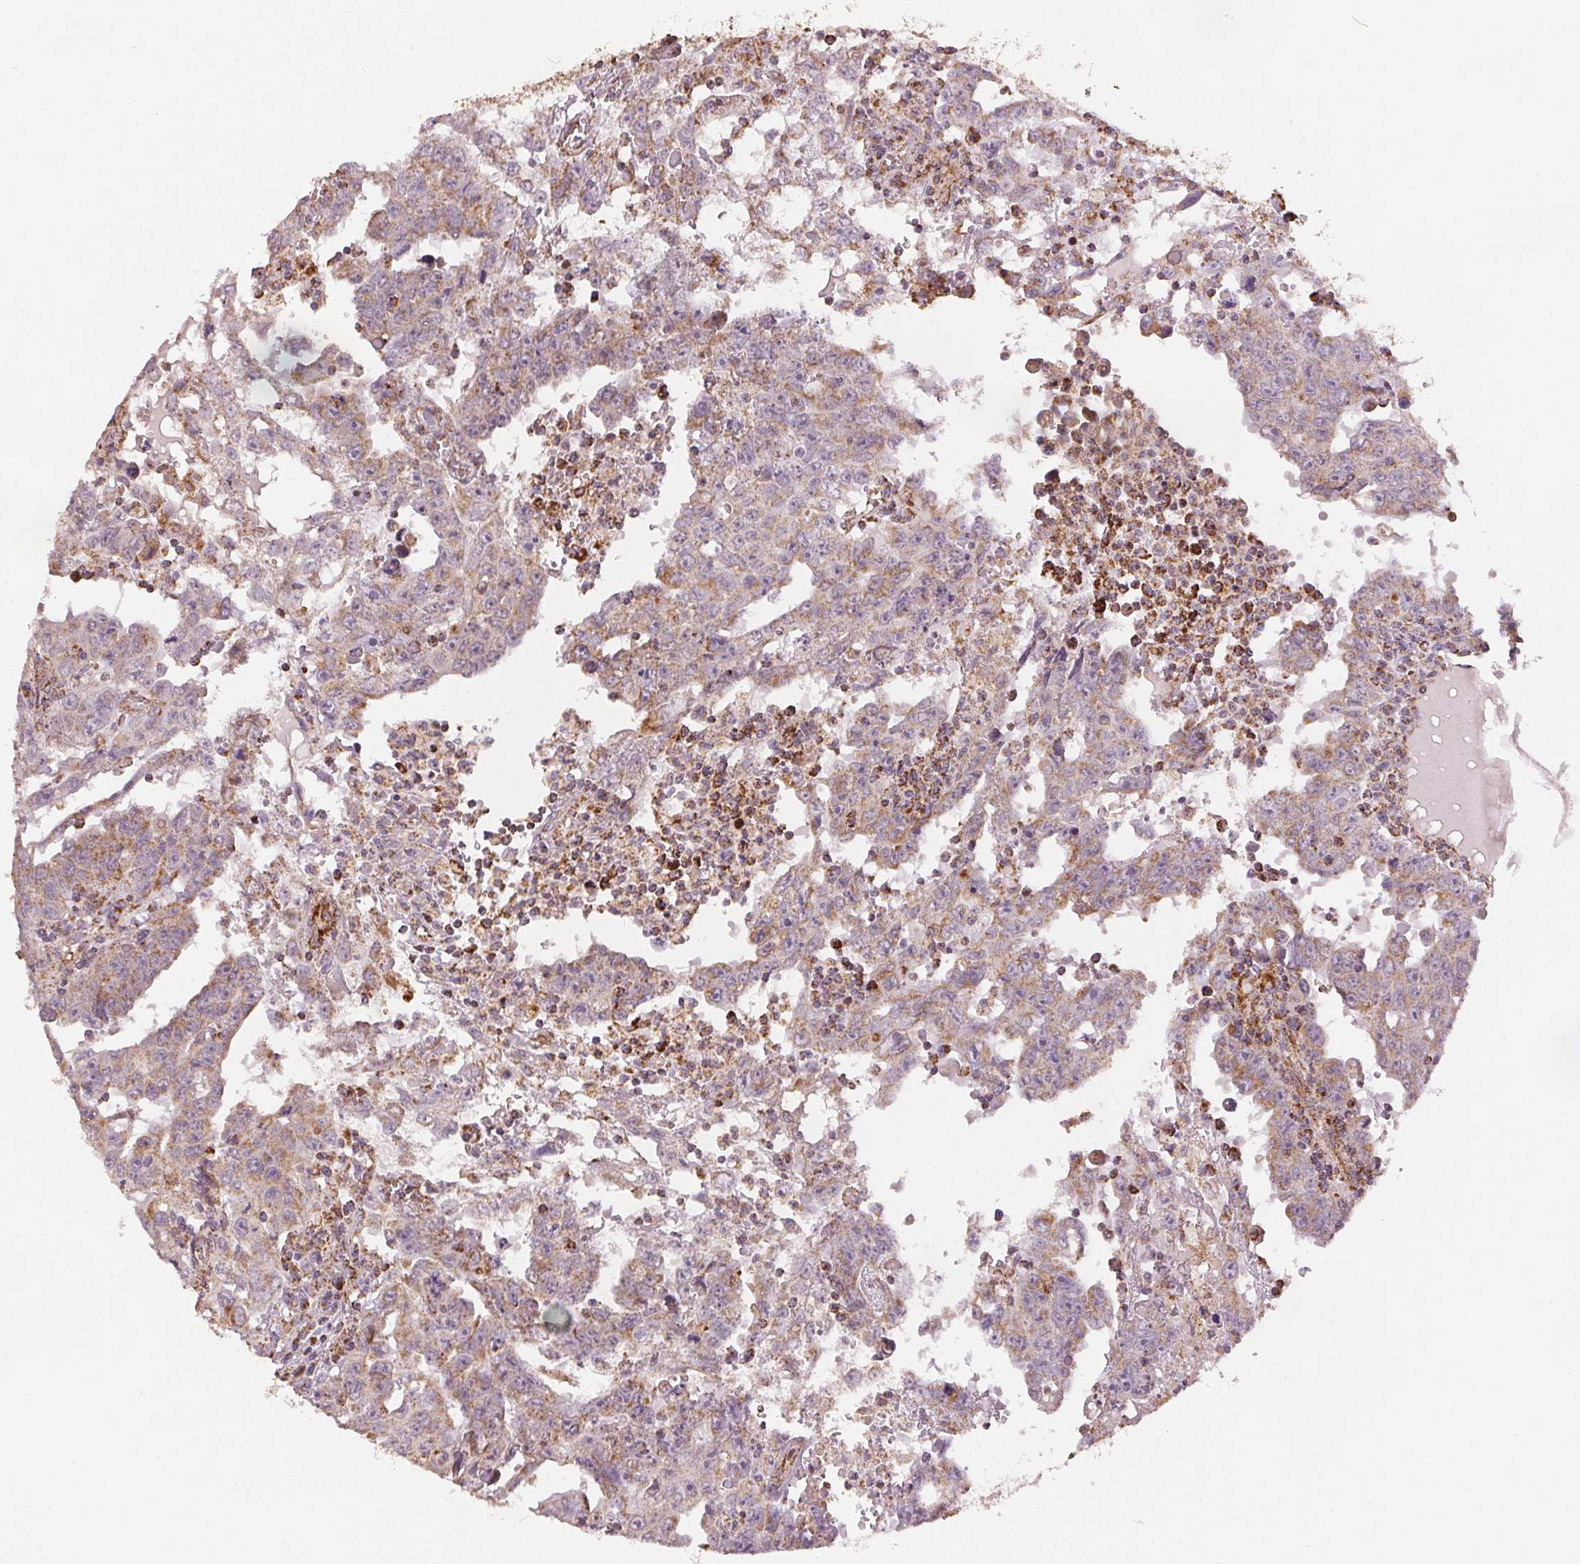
{"staining": {"intensity": "weak", "quantity": "<25%", "location": "cytoplasmic/membranous"}, "tissue": "testis cancer", "cell_type": "Tumor cells", "image_type": "cancer", "snomed": [{"axis": "morphology", "description": "Carcinoma, Embryonal, NOS"}, {"axis": "topography", "description": "Testis"}], "caption": "Testis cancer (embryonal carcinoma) stained for a protein using immunohistochemistry (IHC) reveals no expression tumor cells.", "gene": "SDHB", "patient": {"sex": "male", "age": 22}}